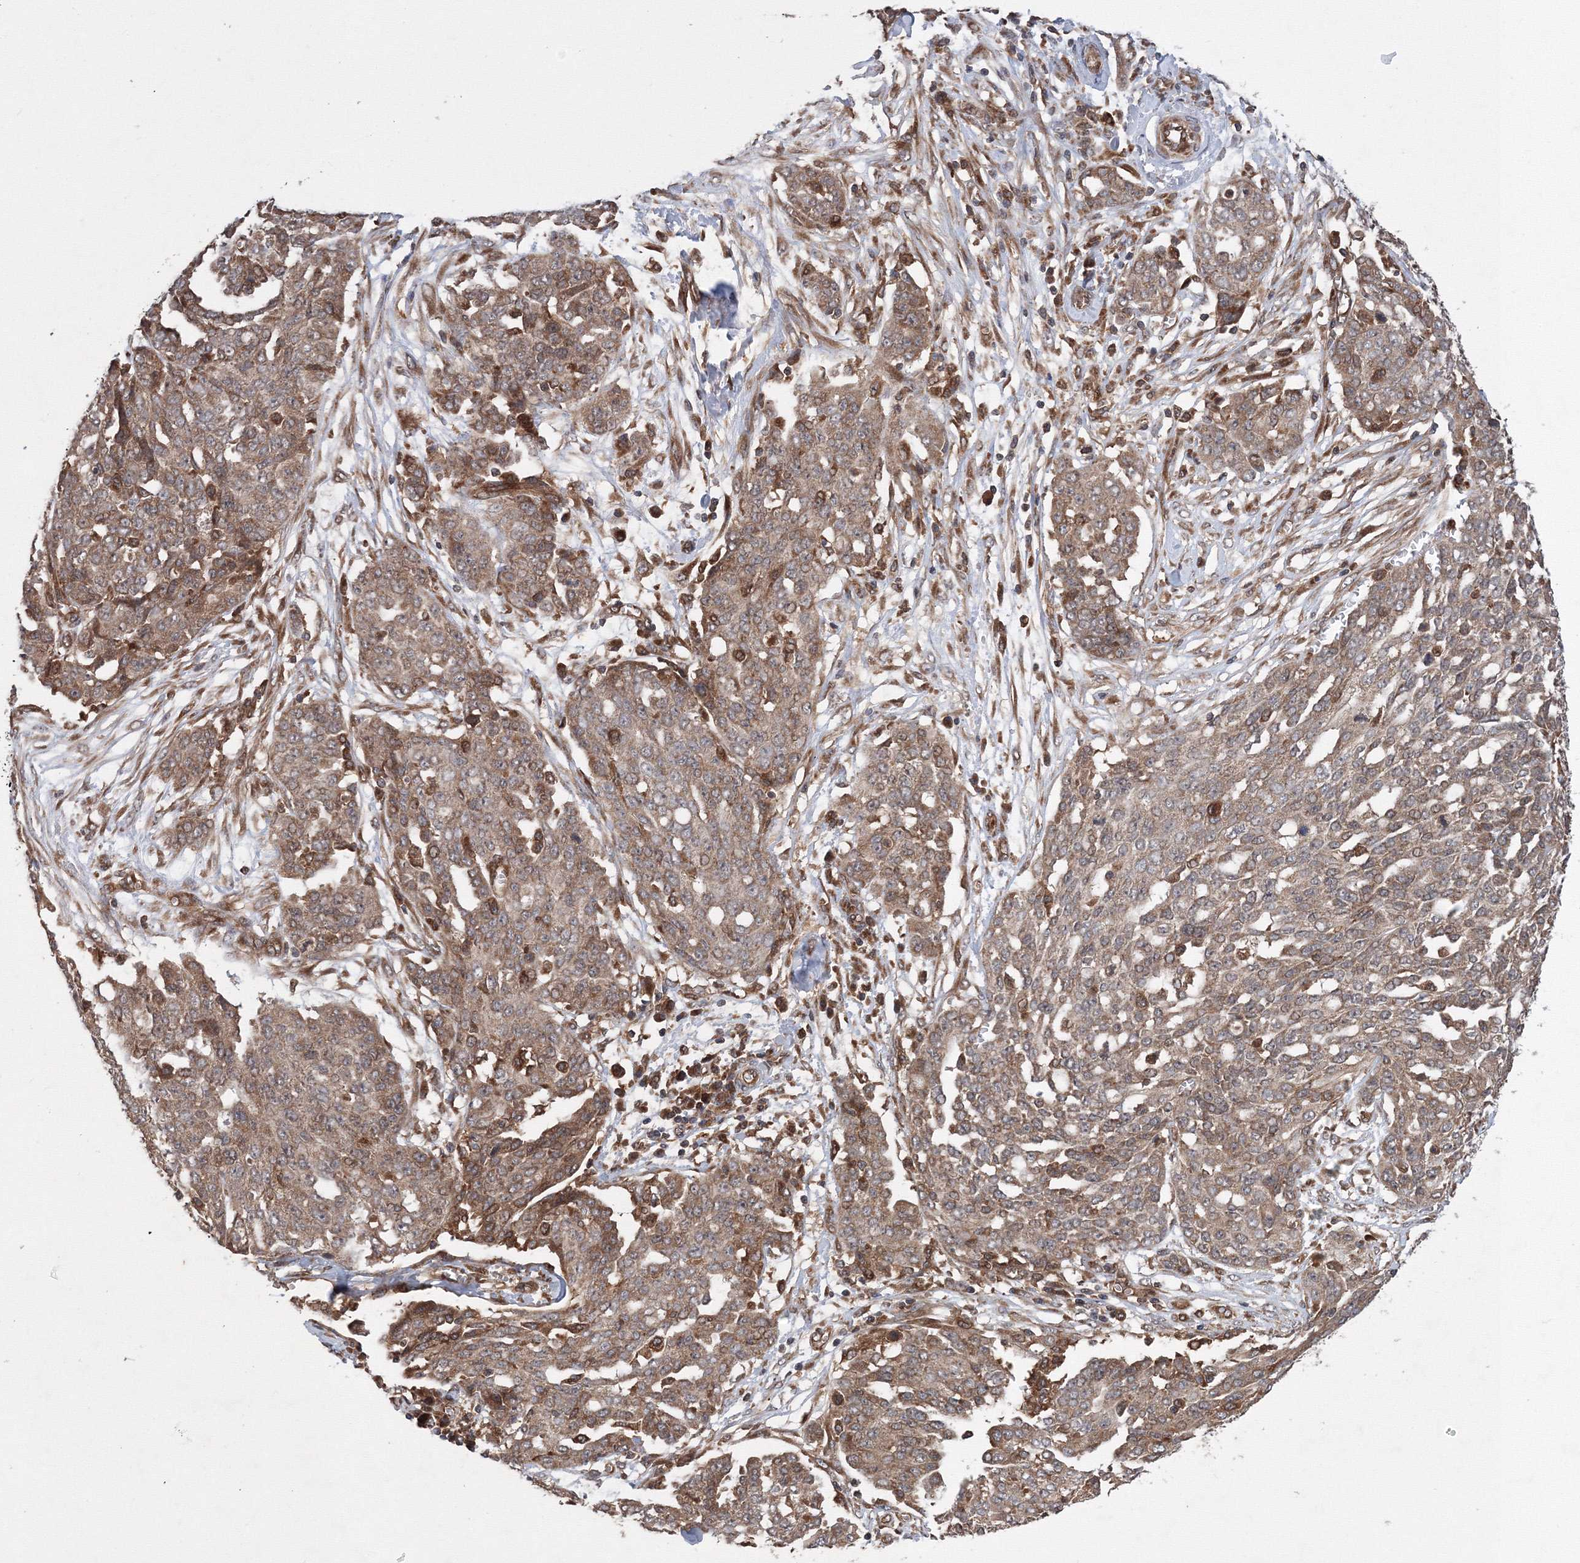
{"staining": {"intensity": "moderate", "quantity": ">75%", "location": "cytoplasmic/membranous"}, "tissue": "ovarian cancer", "cell_type": "Tumor cells", "image_type": "cancer", "snomed": [{"axis": "morphology", "description": "Cystadenocarcinoma, serous, NOS"}, {"axis": "topography", "description": "Soft tissue"}, {"axis": "topography", "description": "Ovary"}], "caption": "Human ovarian cancer stained with a protein marker demonstrates moderate staining in tumor cells.", "gene": "ATG3", "patient": {"sex": "female", "age": 57}}